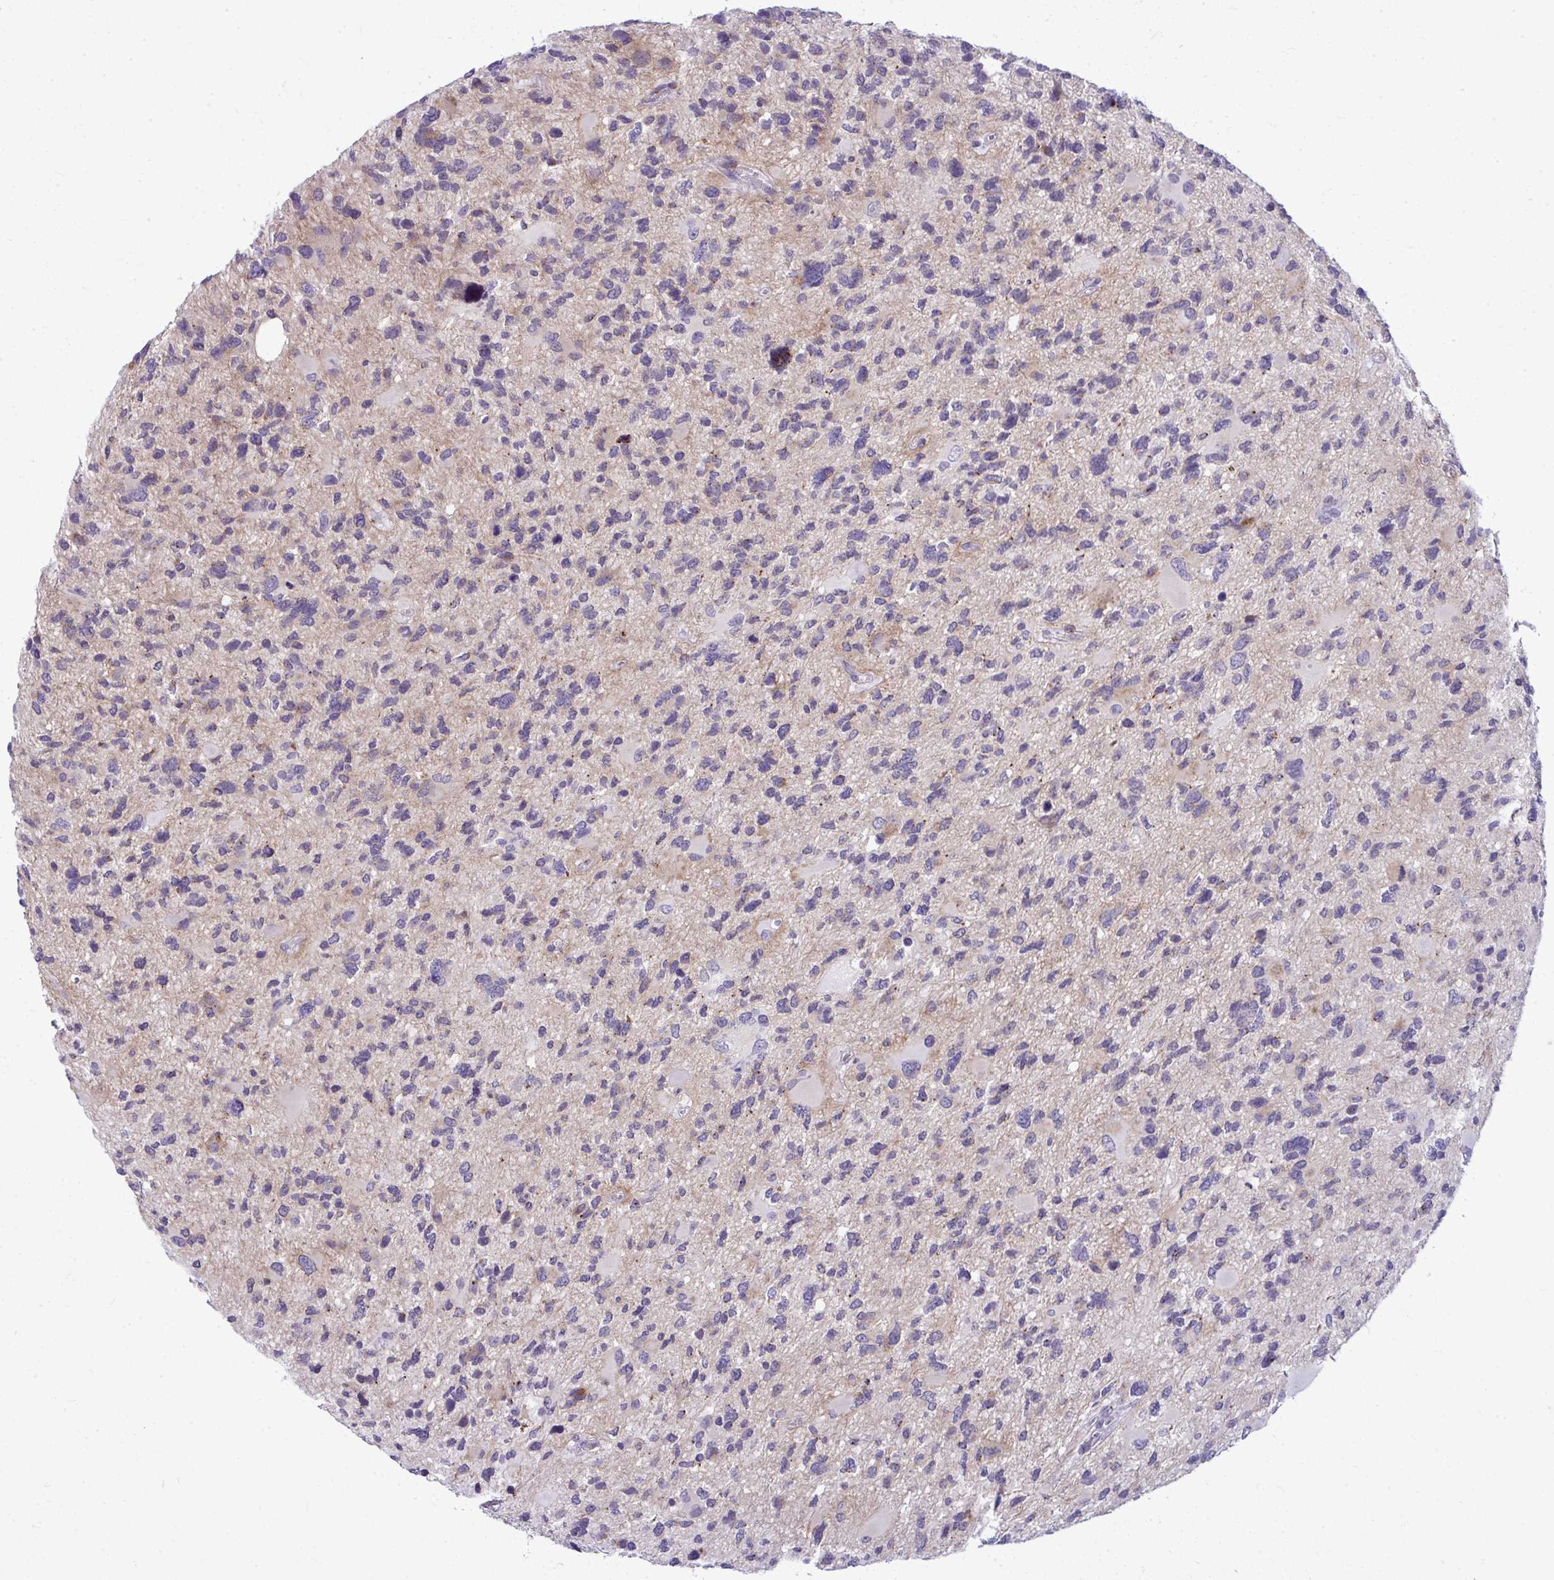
{"staining": {"intensity": "negative", "quantity": "none", "location": "none"}, "tissue": "glioma", "cell_type": "Tumor cells", "image_type": "cancer", "snomed": [{"axis": "morphology", "description": "Glioma, malignant, High grade"}, {"axis": "topography", "description": "Brain"}], "caption": "Protein analysis of malignant high-grade glioma reveals no significant positivity in tumor cells.", "gene": "DTX4", "patient": {"sex": "female", "age": 11}}